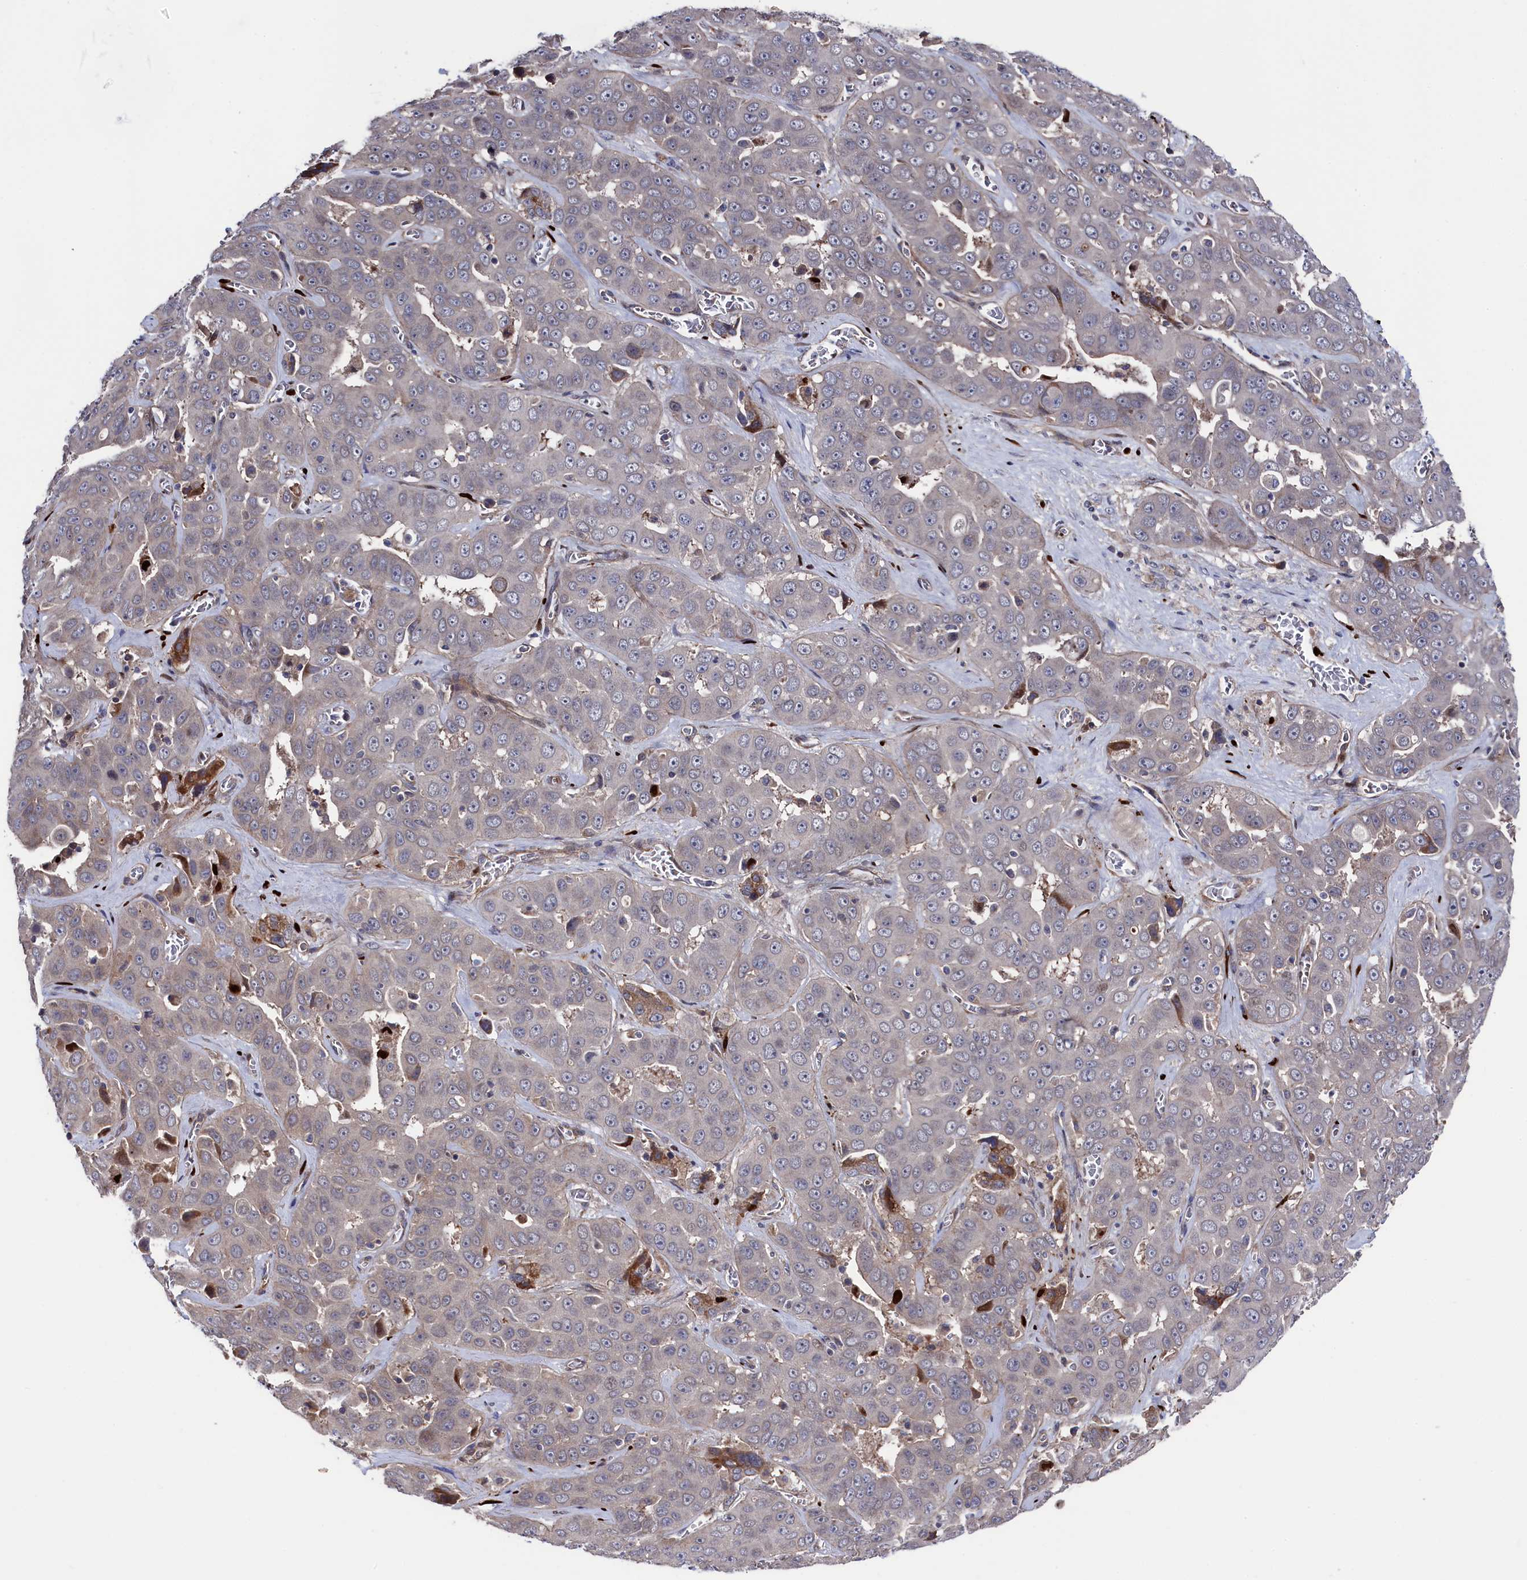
{"staining": {"intensity": "negative", "quantity": "none", "location": "none"}, "tissue": "liver cancer", "cell_type": "Tumor cells", "image_type": "cancer", "snomed": [{"axis": "morphology", "description": "Cholangiocarcinoma"}, {"axis": "topography", "description": "Liver"}], "caption": "Tumor cells show no significant protein staining in liver cancer (cholangiocarcinoma).", "gene": "ZNF891", "patient": {"sex": "female", "age": 52}}